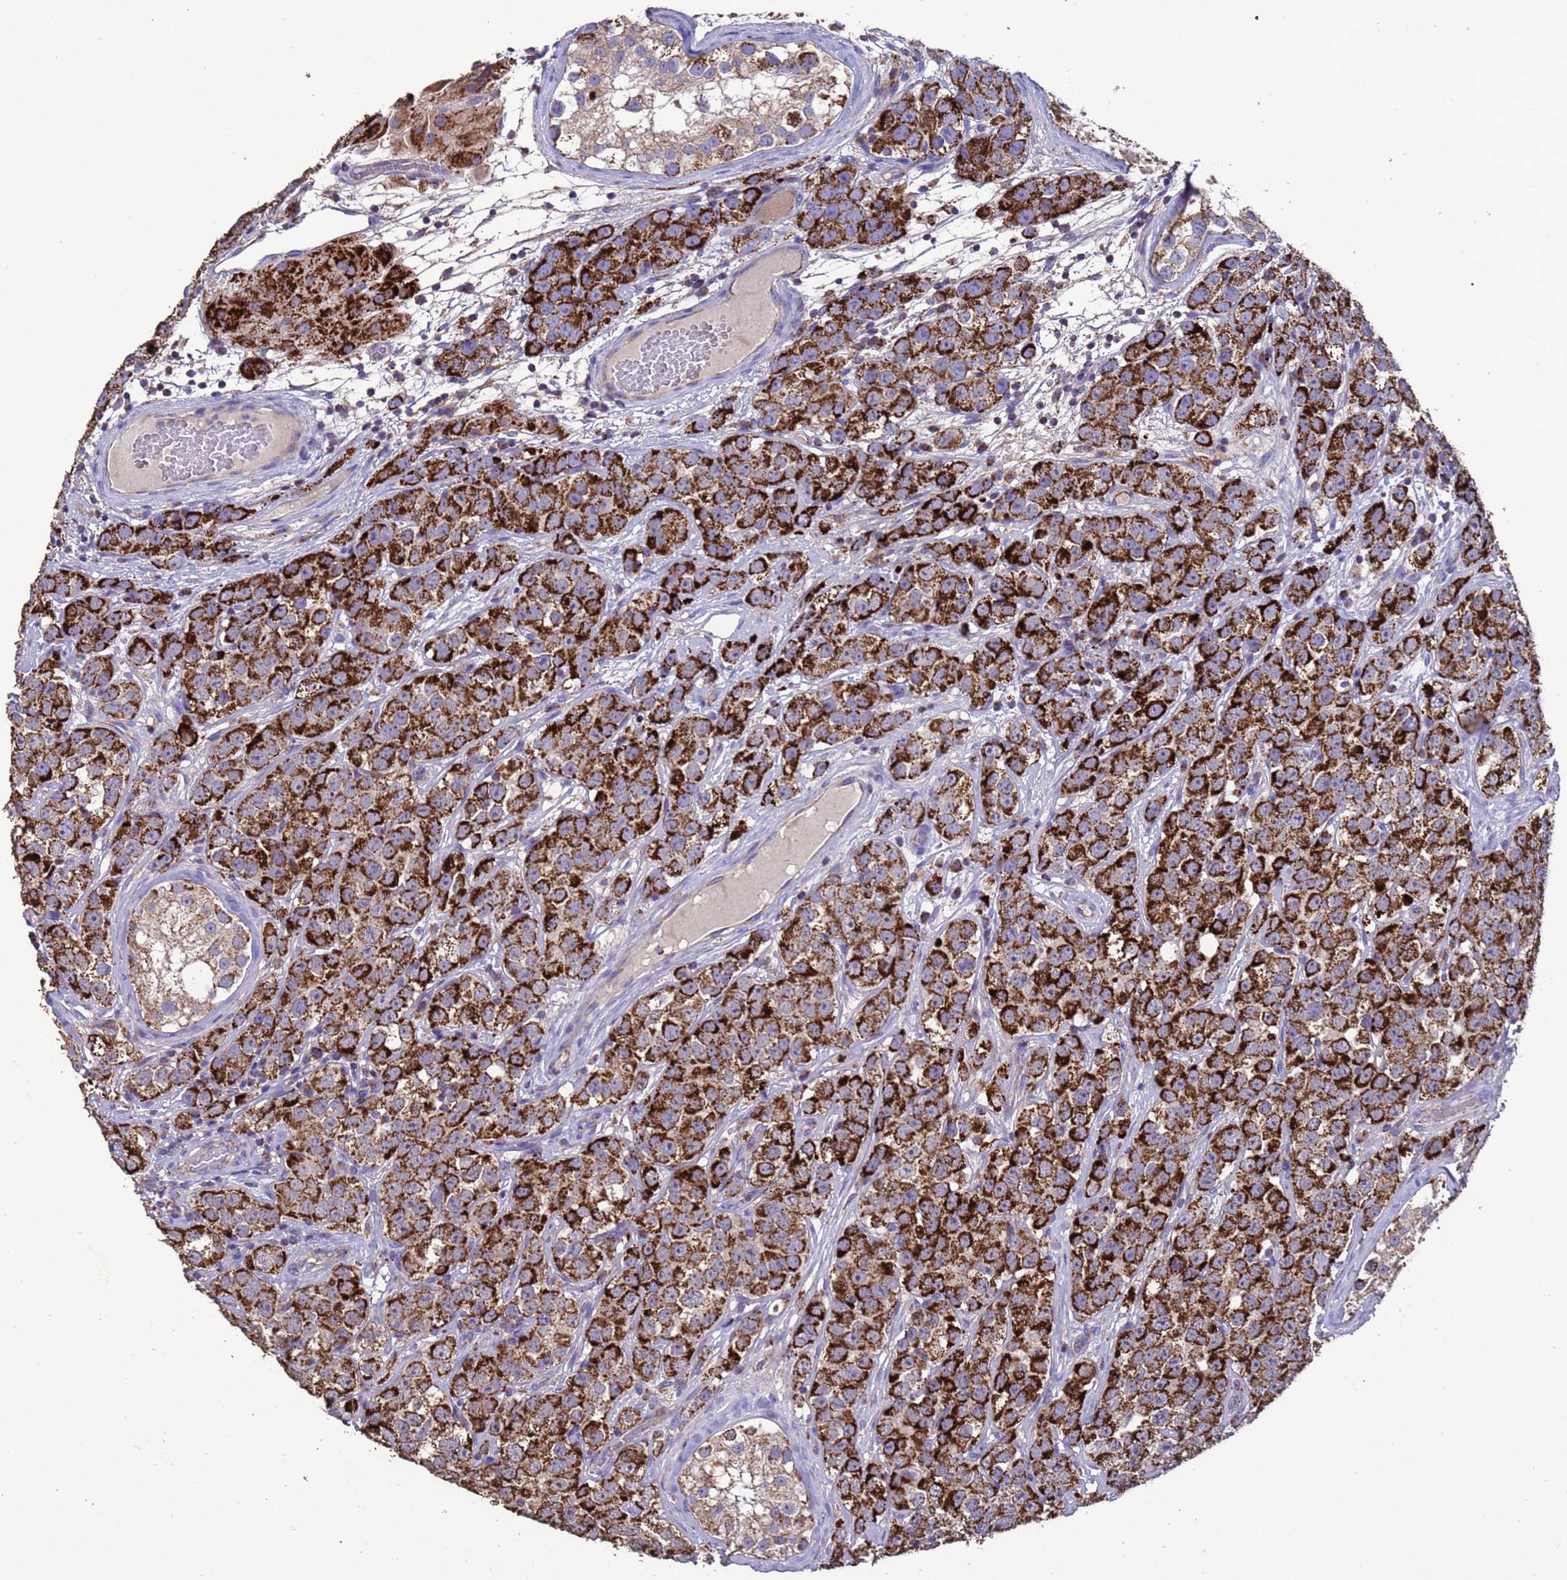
{"staining": {"intensity": "strong", "quantity": ">75%", "location": "cytoplasmic/membranous"}, "tissue": "testis cancer", "cell_type": "Tumor cells", "image_type": "cancer", "snomed": [{"axis": "morphology", "description": "Seminoma, NOS"}, {"axis": "topography", "description": "Testis"}], "caption": "Immunohistochemical staining of testis cancer (seminoma) exhibits high levels of strong cytoplasmic/membranous expression in approximately >75% of tumor cells. Immunohistochemistry stains the protein of interest in brown and the nuclei are stained blue.", "gene": "ZNFX1", "patient": {"sex": "male", "age": 28}}